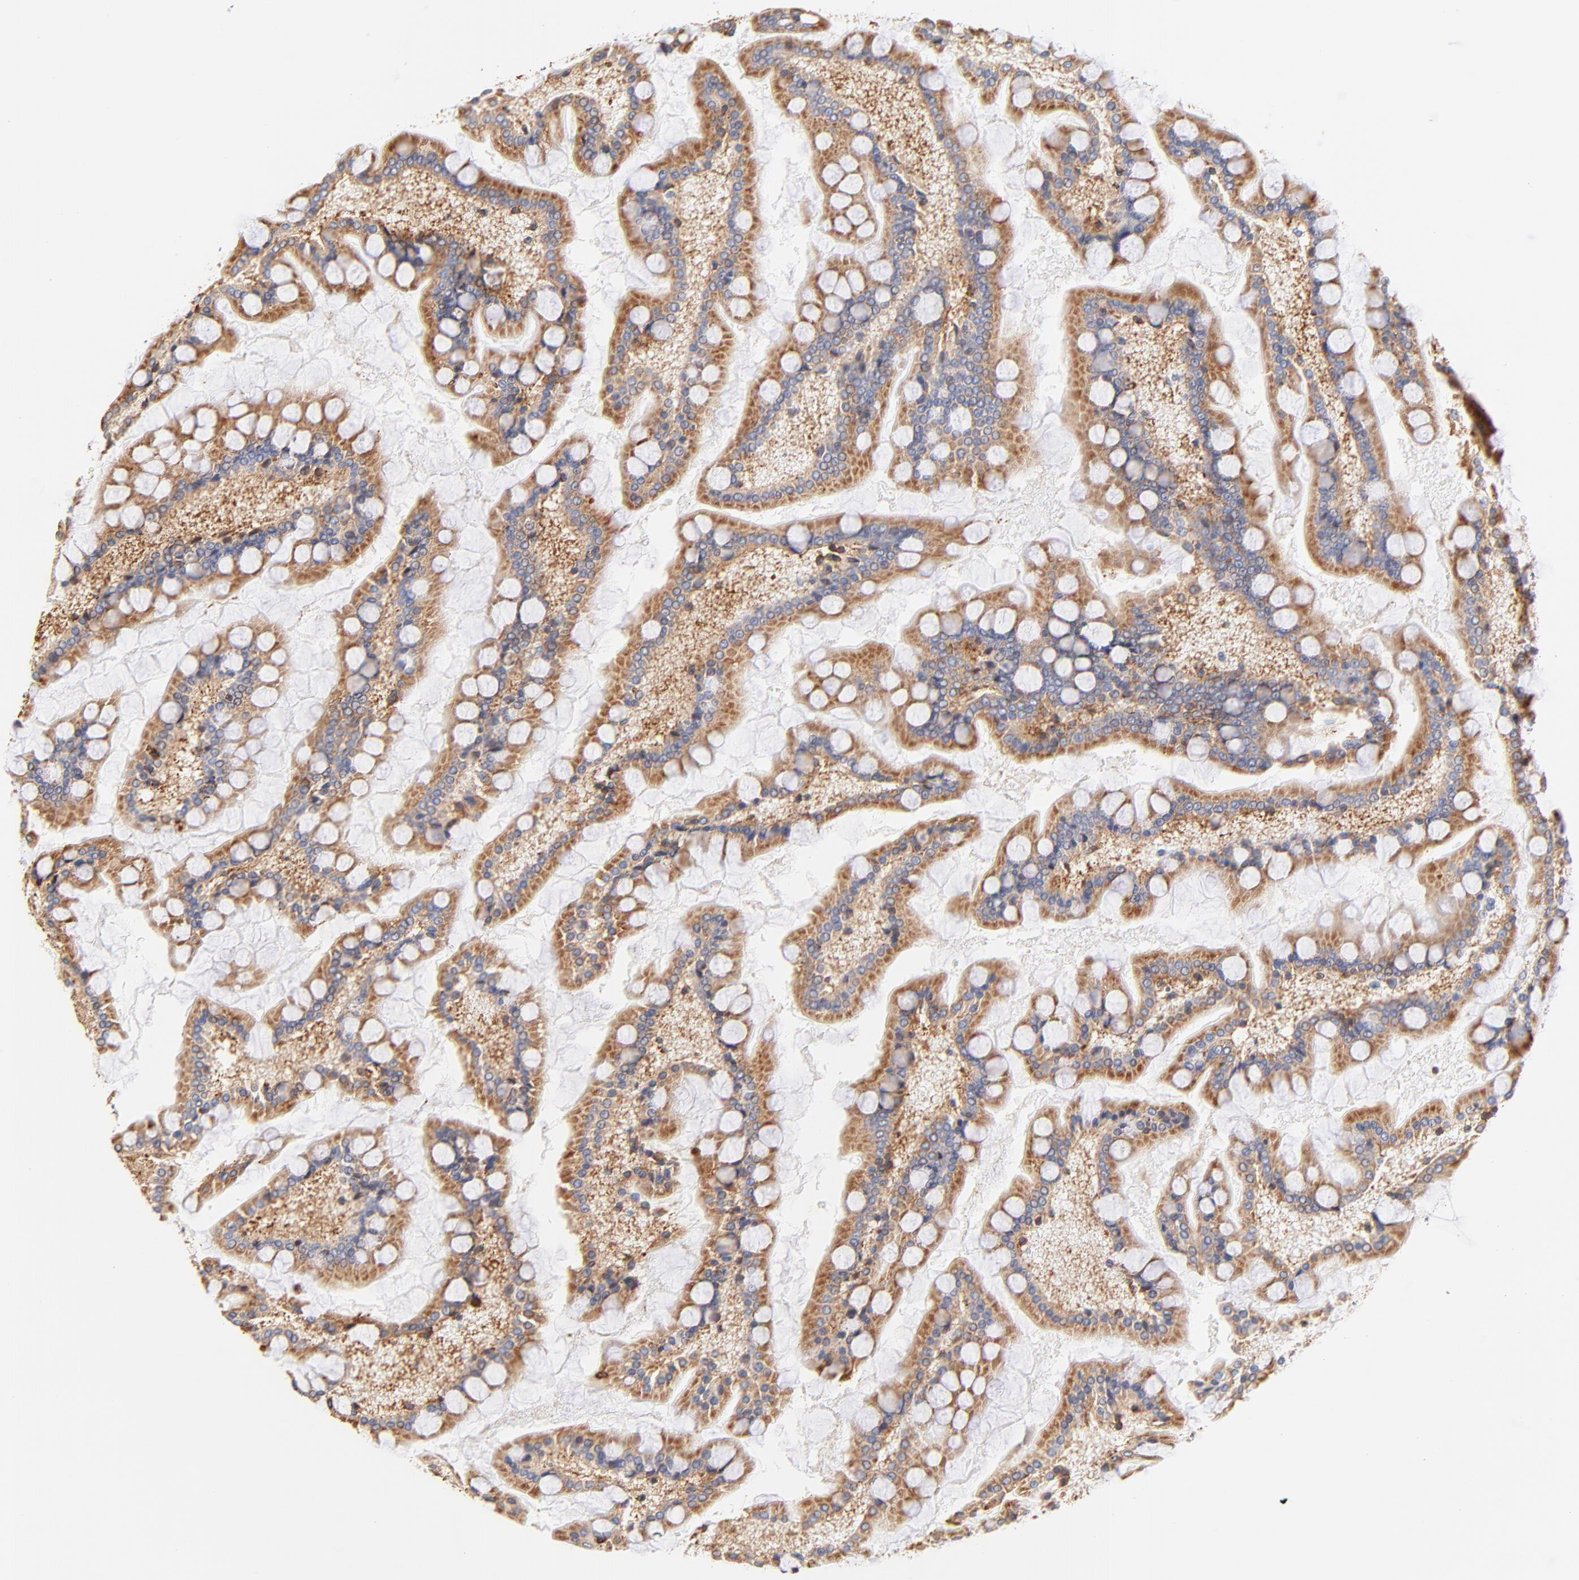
{"staining": {"intensity": "strong", "quantity": ">75%", "location": "cytoplasmic/membranous"}, "tissue": "small intestine", "cell_type": "Glandular cells", "image_type": "normal", "snomed": [{"axis": "morphology", "description": "Normal tissue, NOS"}, {"axis": "topography", "description": "Small intestine"}], "caption": "Protein staining of unremarkable small intestine displays strong cytoplasmic/membranous positivity in about >75% of glandular cells.", "gene": "RPL27", "patient": {"sex": "male", "age": 41}}